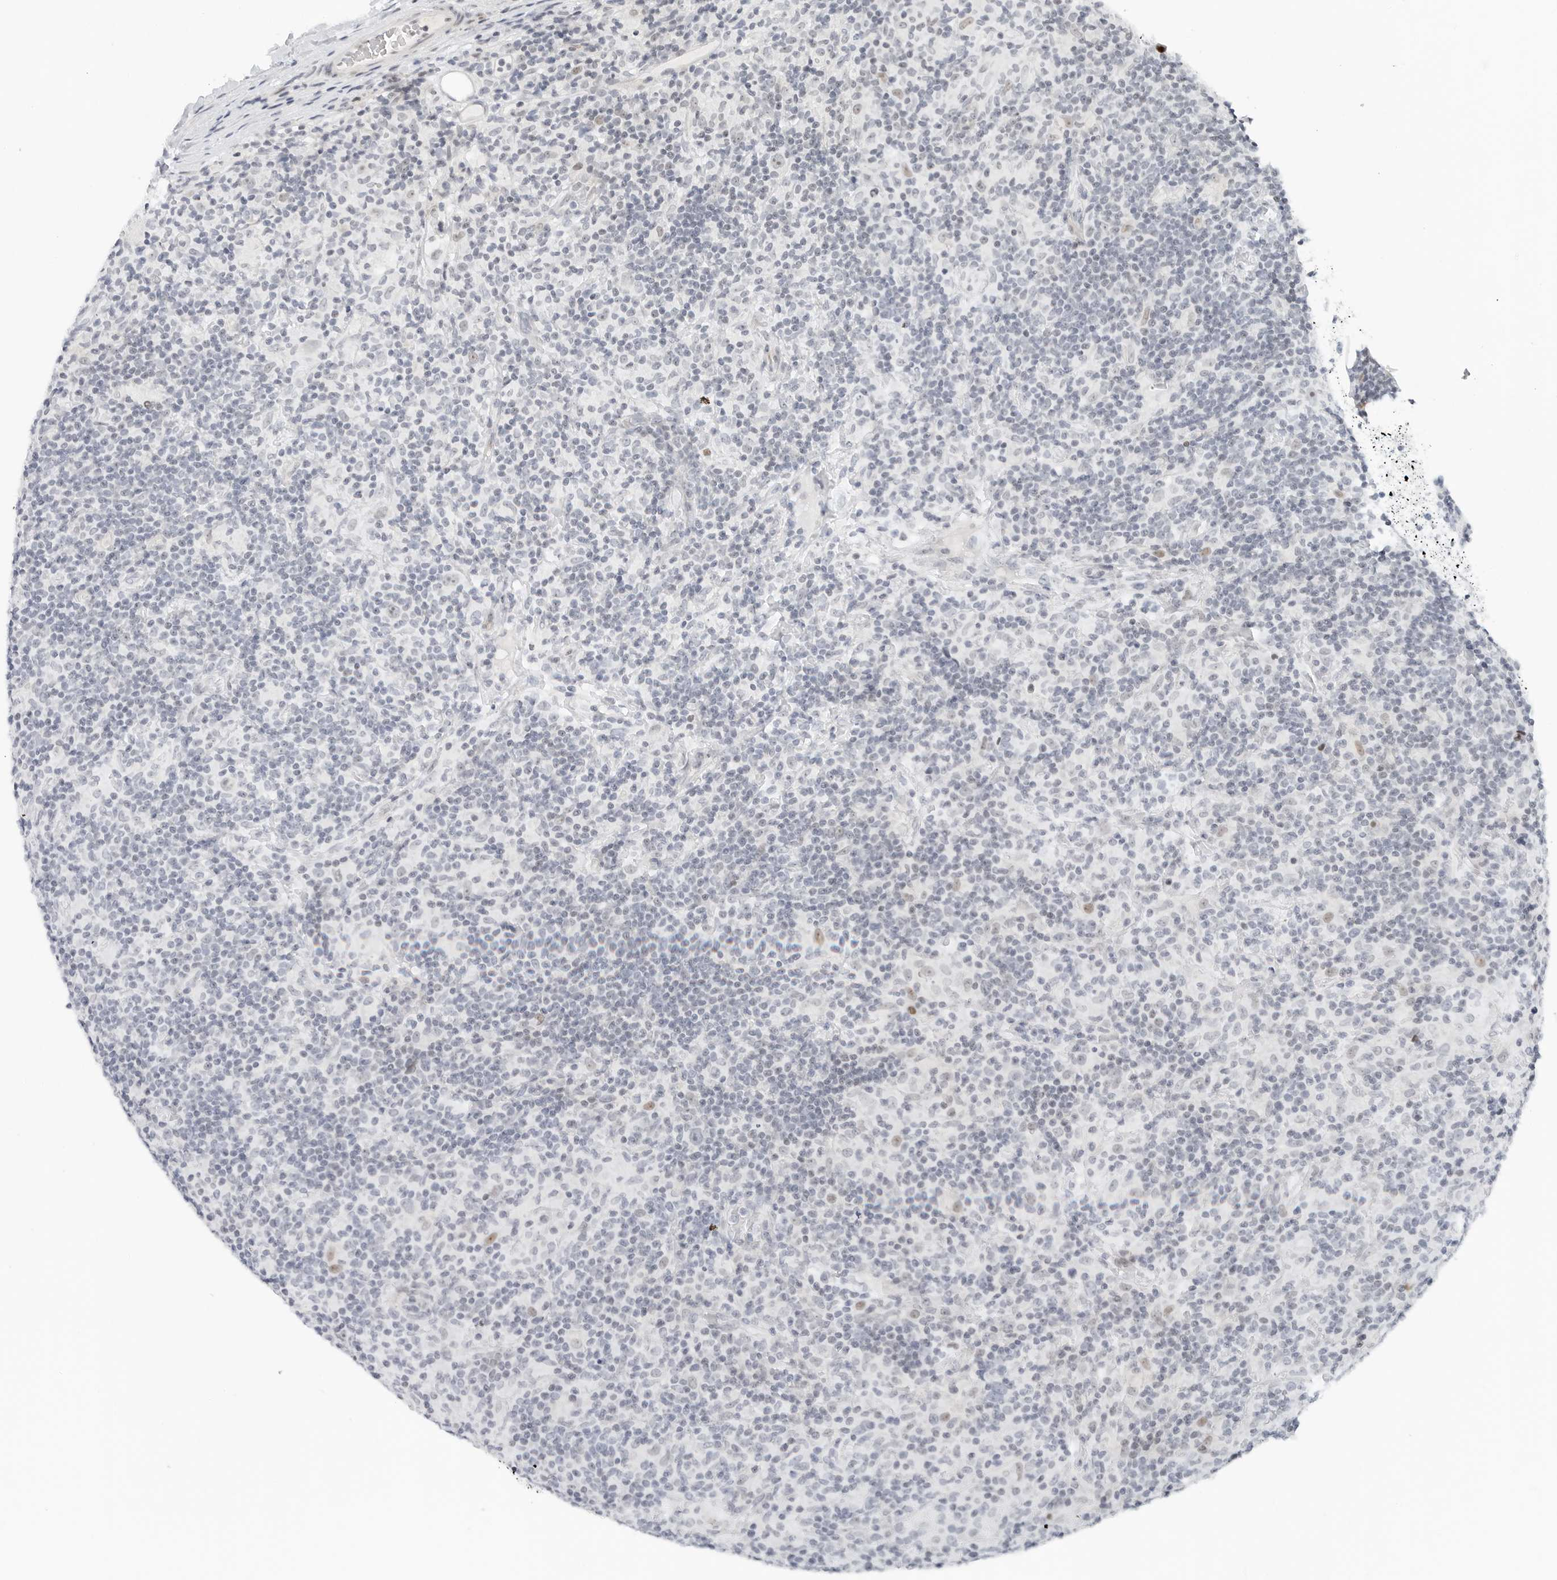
{"staining": {"intensity": "negative", "quantity": "none", "location": "none"}, "tissue": "lymphoma", "cell_type": "Tumor cells", "image_type": "cancer", "snomed": [{"axis": "morphology", "description": "Hodgkin's disease, NOS"}, {"axis": "topography", "description": "Lymph node"}], "caption": "An image of Hodgkin's disease stained for a protein displays no brown staining in tumor cells. (DAB (3,3'-diaminobenzidine) IHC, high magnification).", "gene": "NTMT2", "patient": {"sex": "male", "age": 70}}